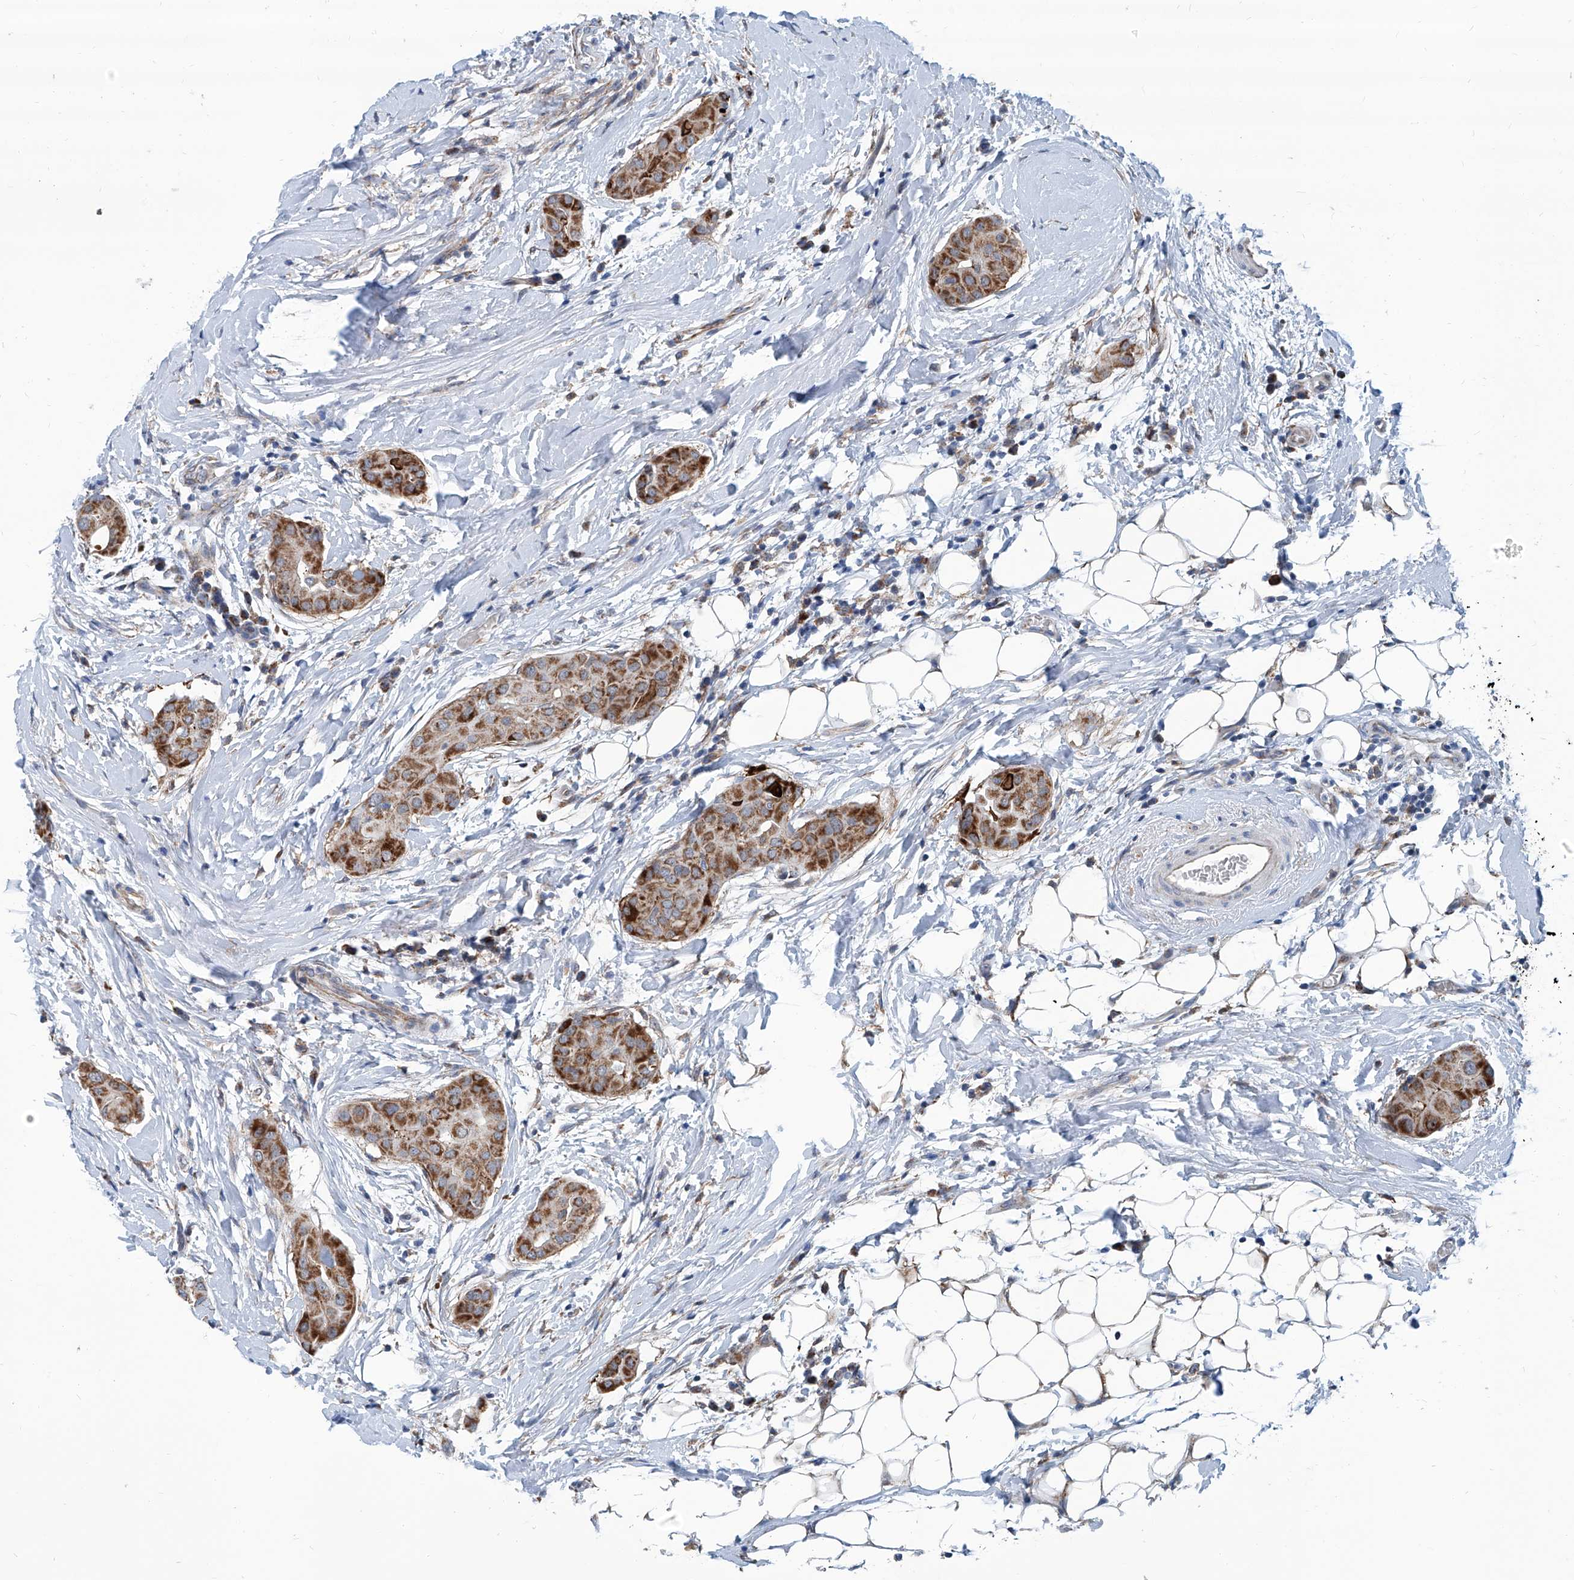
{"staining": {"intensity": "strong", "quantity": ">75%", "location": "cytoplasmic/membranous"}, "tissue": "thyroid cancer", "cell_type": "Tumor cells", "image_type": "cancer", "snomed": [{"axis": "morphology", "description": "Papillary adenocarcinoma, NOS"}, {"axis": "topography", "description": "Thyroid gland"}], "caption": "Thyroid cancer (papillary adenocarcinoma) stained with DAB IHC exhibits high levels of strong cytoplasmic/membranous staining in approximately >75% of tumor cells. (Brightfield microscopy of DAB IHC at high magnification).", "gene": "USP48", "patient": {"sex": "male", "age": 33}}